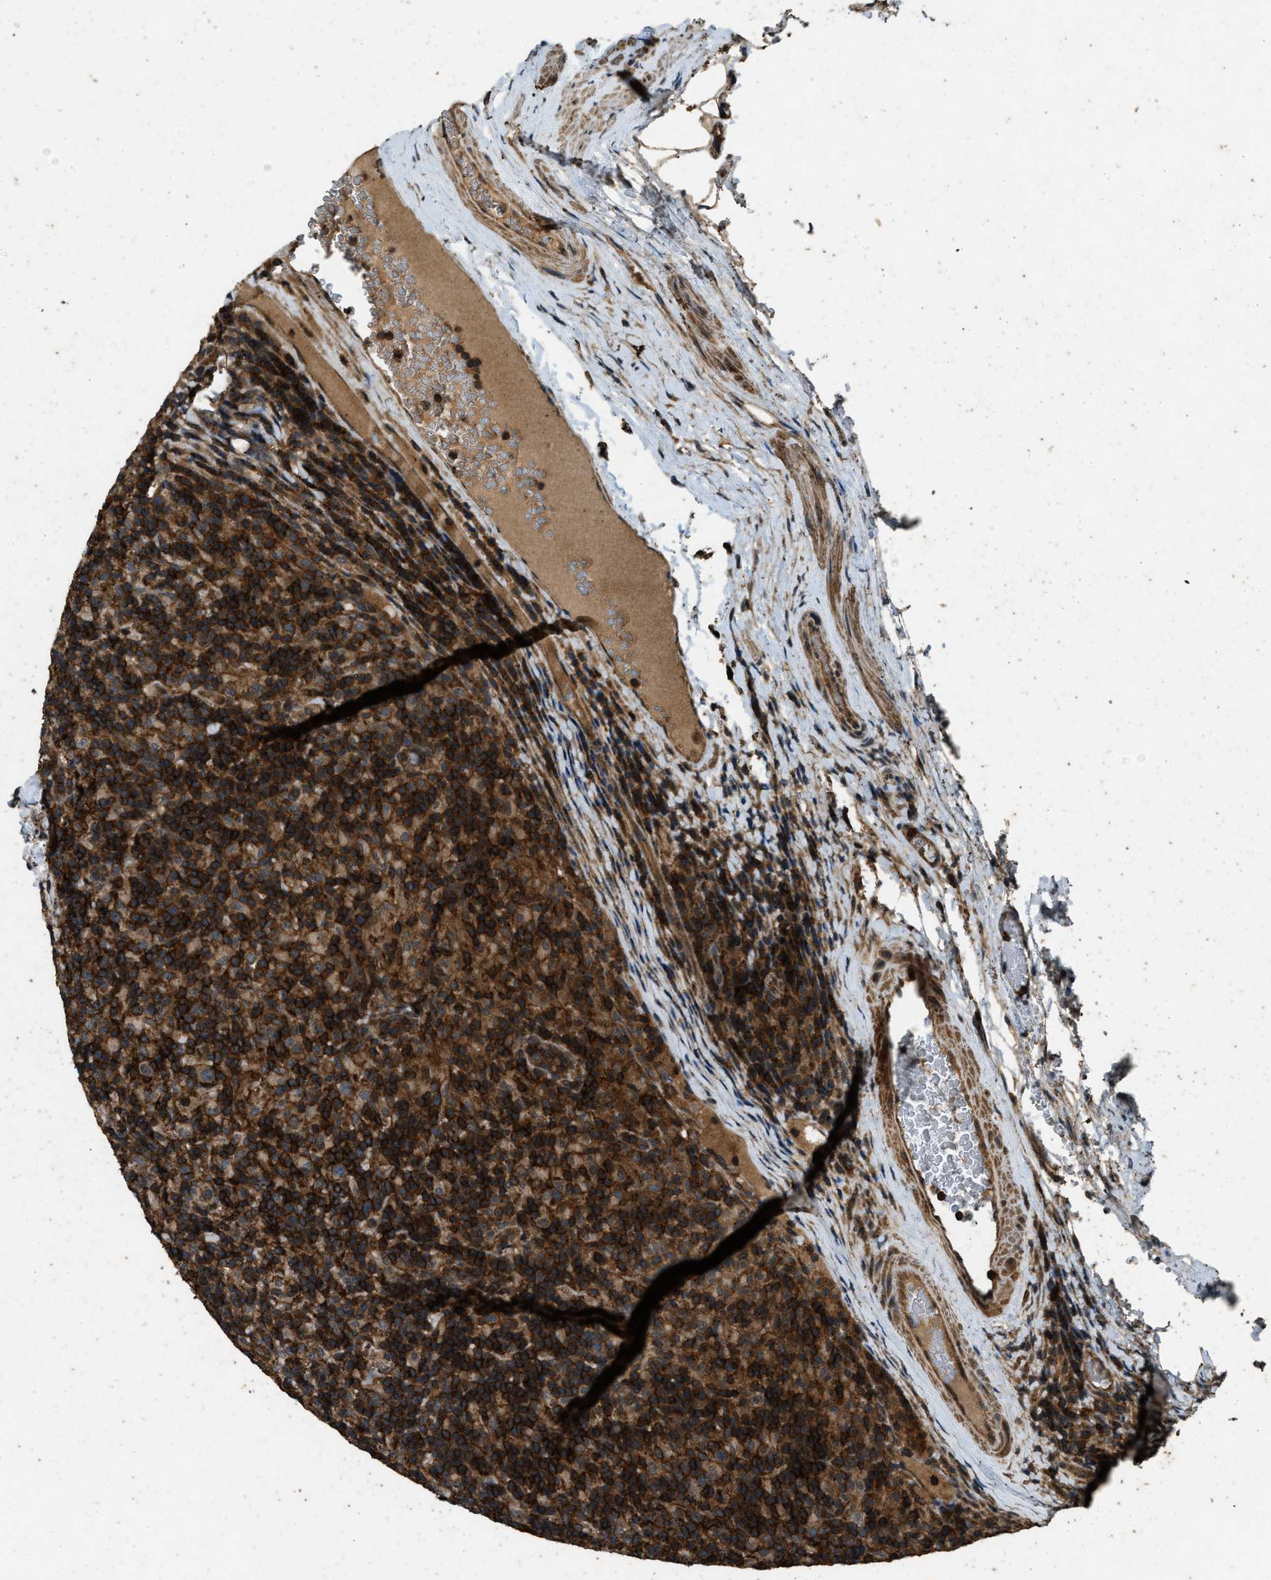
{"staining": {"intensity": "moderate", "quantity": ">75%", "location": "cytoplasmic/membranous"}, "tissue": "lymphoma", "cell_type": "Tumor cells", "image_type": "cancer", "snomed": [{"axis": "morphology", "description": "Hodgkin's disease, NOS"}, {"axis": "topography", "description": "Lymph node"}], "caption": "Lymphoma stained with DAB (3,3'-diaminobenzidine) immunohistochemistry (IHC) demonstrates medium levels of moderate cytoplasmic/membranous staining in approximately >75% of tumor cells.", "gene": "ATP8B1", "patient": {"sex": "male", "age": 70}}